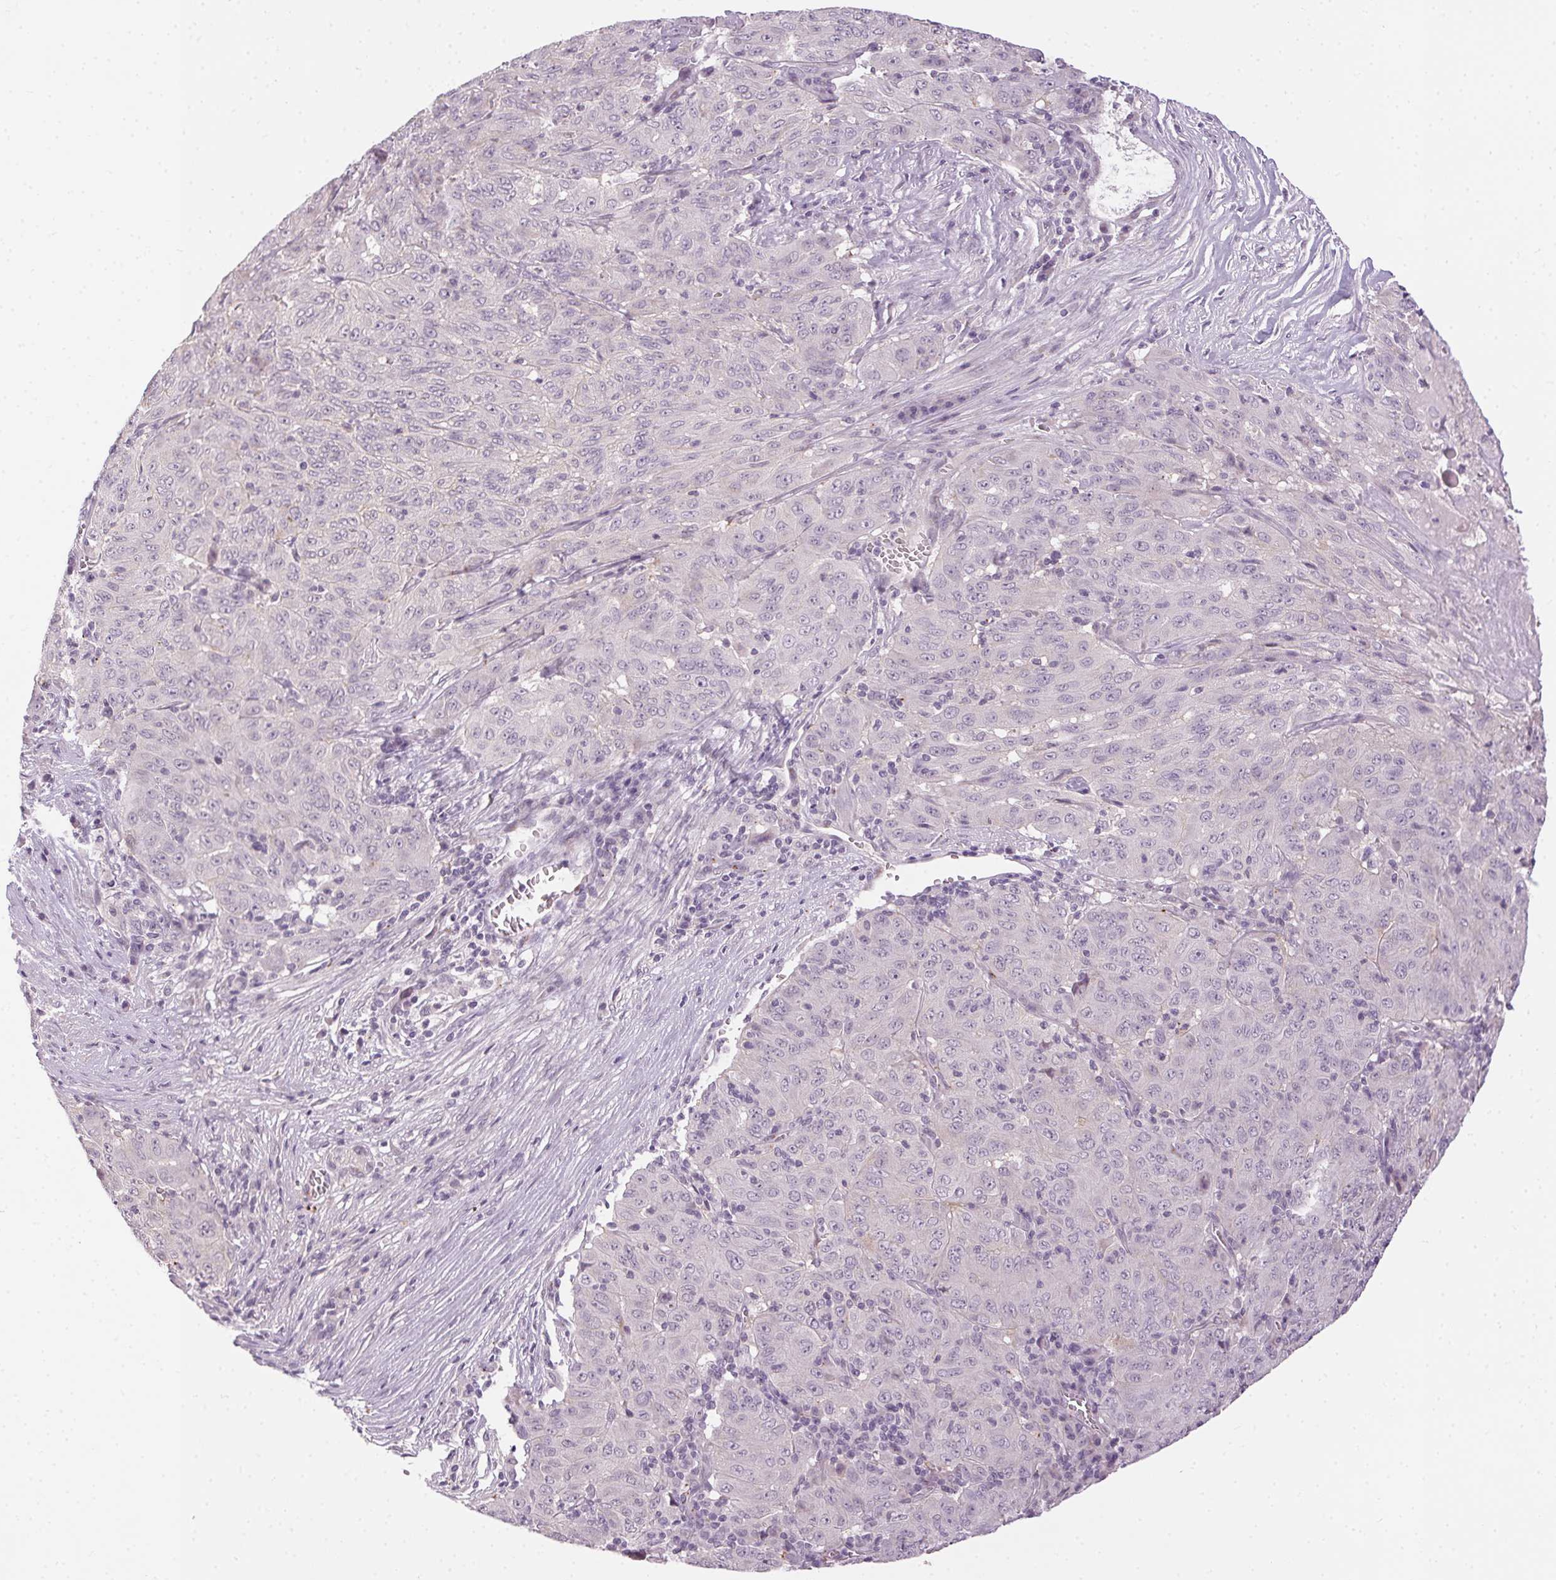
{"staining": {"intensity": "negative", "quantity": "none", "location": "none"}, "tissue": "pancreatic cancer", "cell_type": "Tumor cells", "image_type": "cancer", "snomed": [{"axis": "morphology", "description": "Adenocarcinoma, NOS"}, {"axis": "topography", "description": "Pancreas"}], "caption": "Immunohistochemistry of human pancreatic cancer (adenocarcinoma) shows no positivity in tumor cells.", "gene": "FAM168A", "patient": {"sex": "male", "age": 63}}